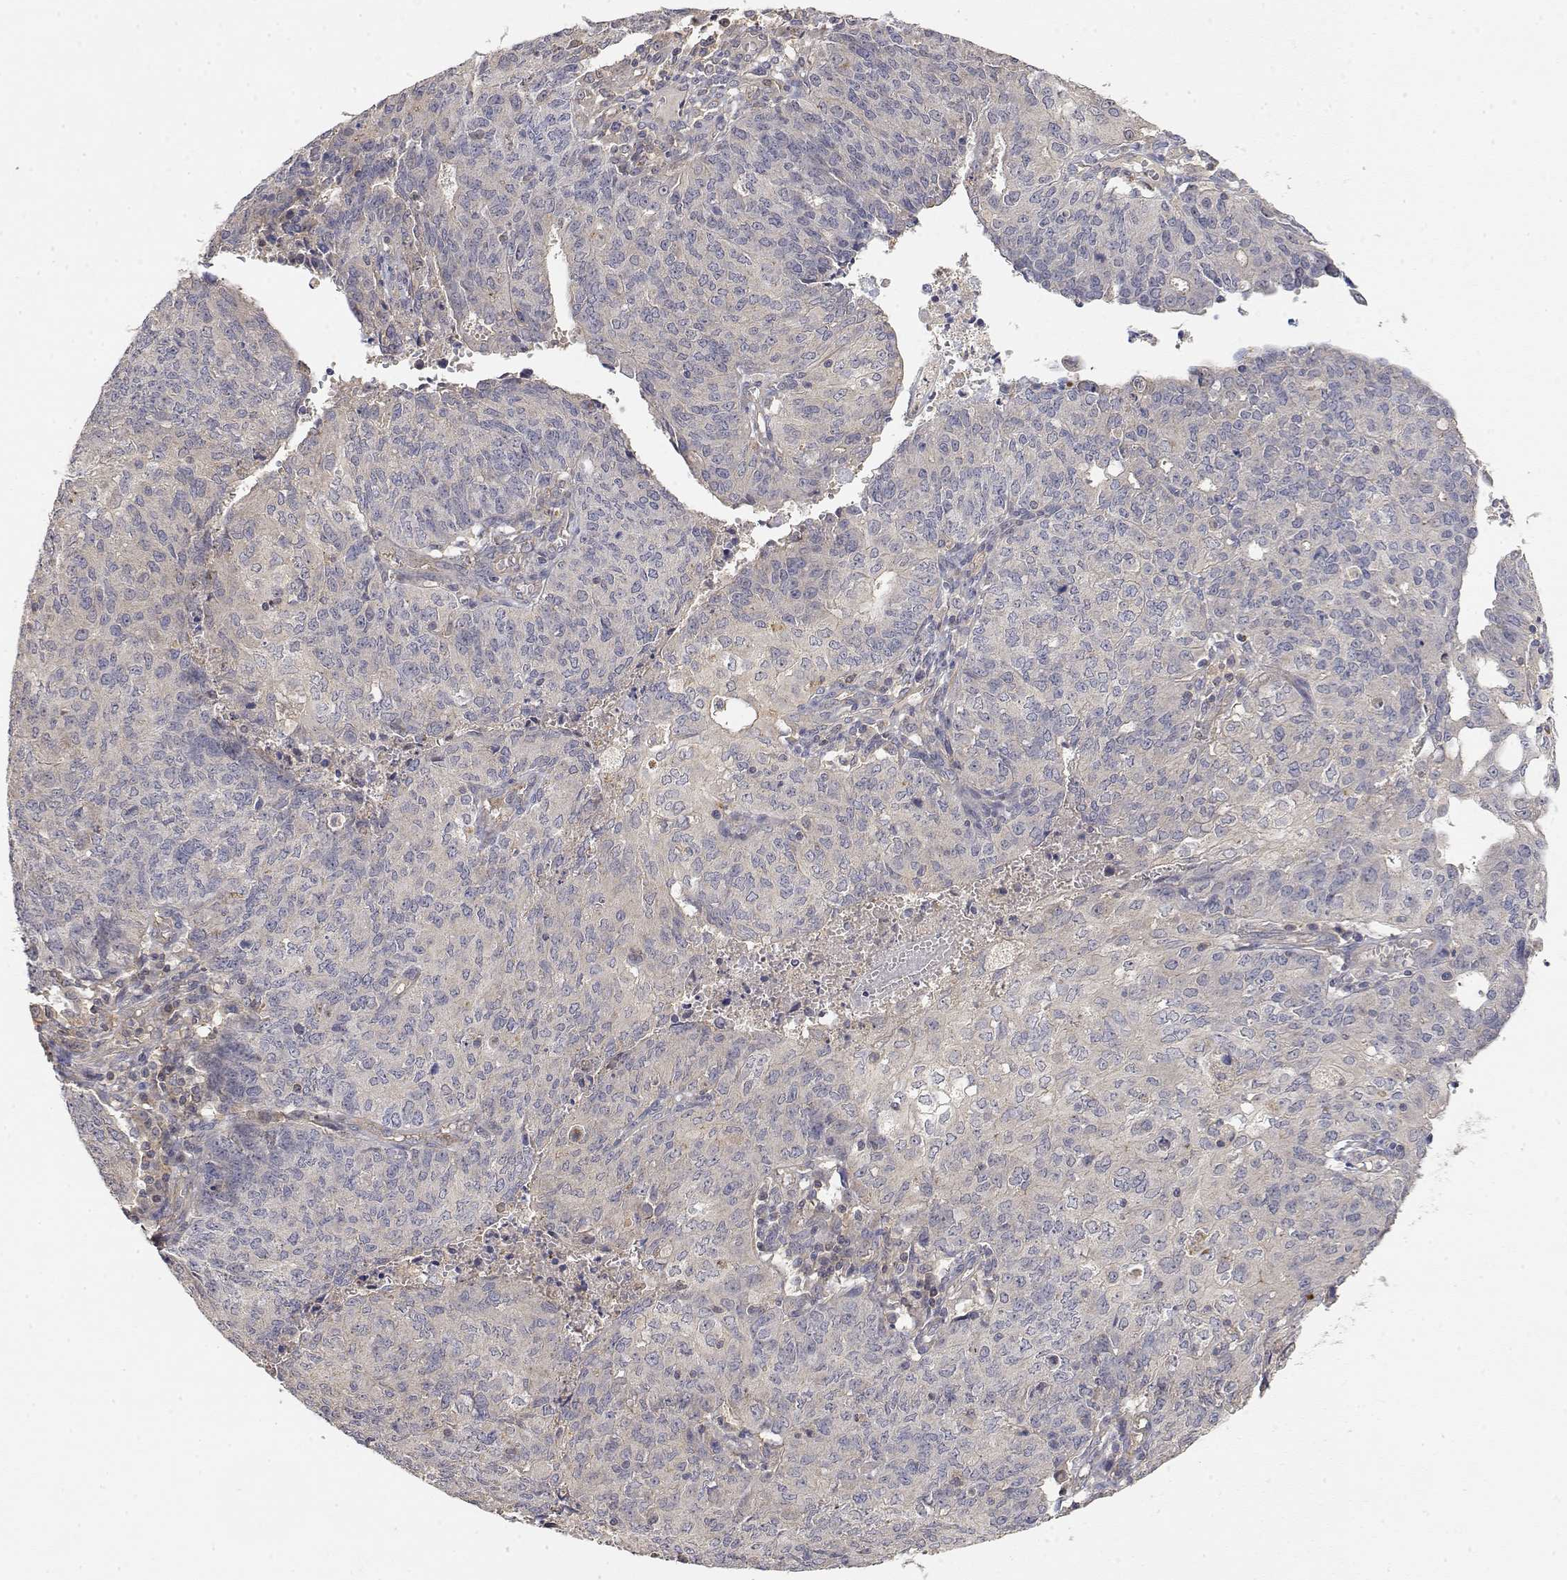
{"staining": {"intensity": "negative", "quantity": "none", "location": "none"}, "tissue": "endometrial cancer", "cell_type": "Tumor cells", "image_type": "cancer", "snomed": [{"axis": "morphology", "description": "Adenocarcinoma, NOS"}, {"axis": "topography", "description": "Endometrium"}], "caption": "Tumor cells show no significant positivity in endometrial cancer (adenocarcinoma).", "gene": "LONRF3", "patient": {"sex": "female", "age": 82}}